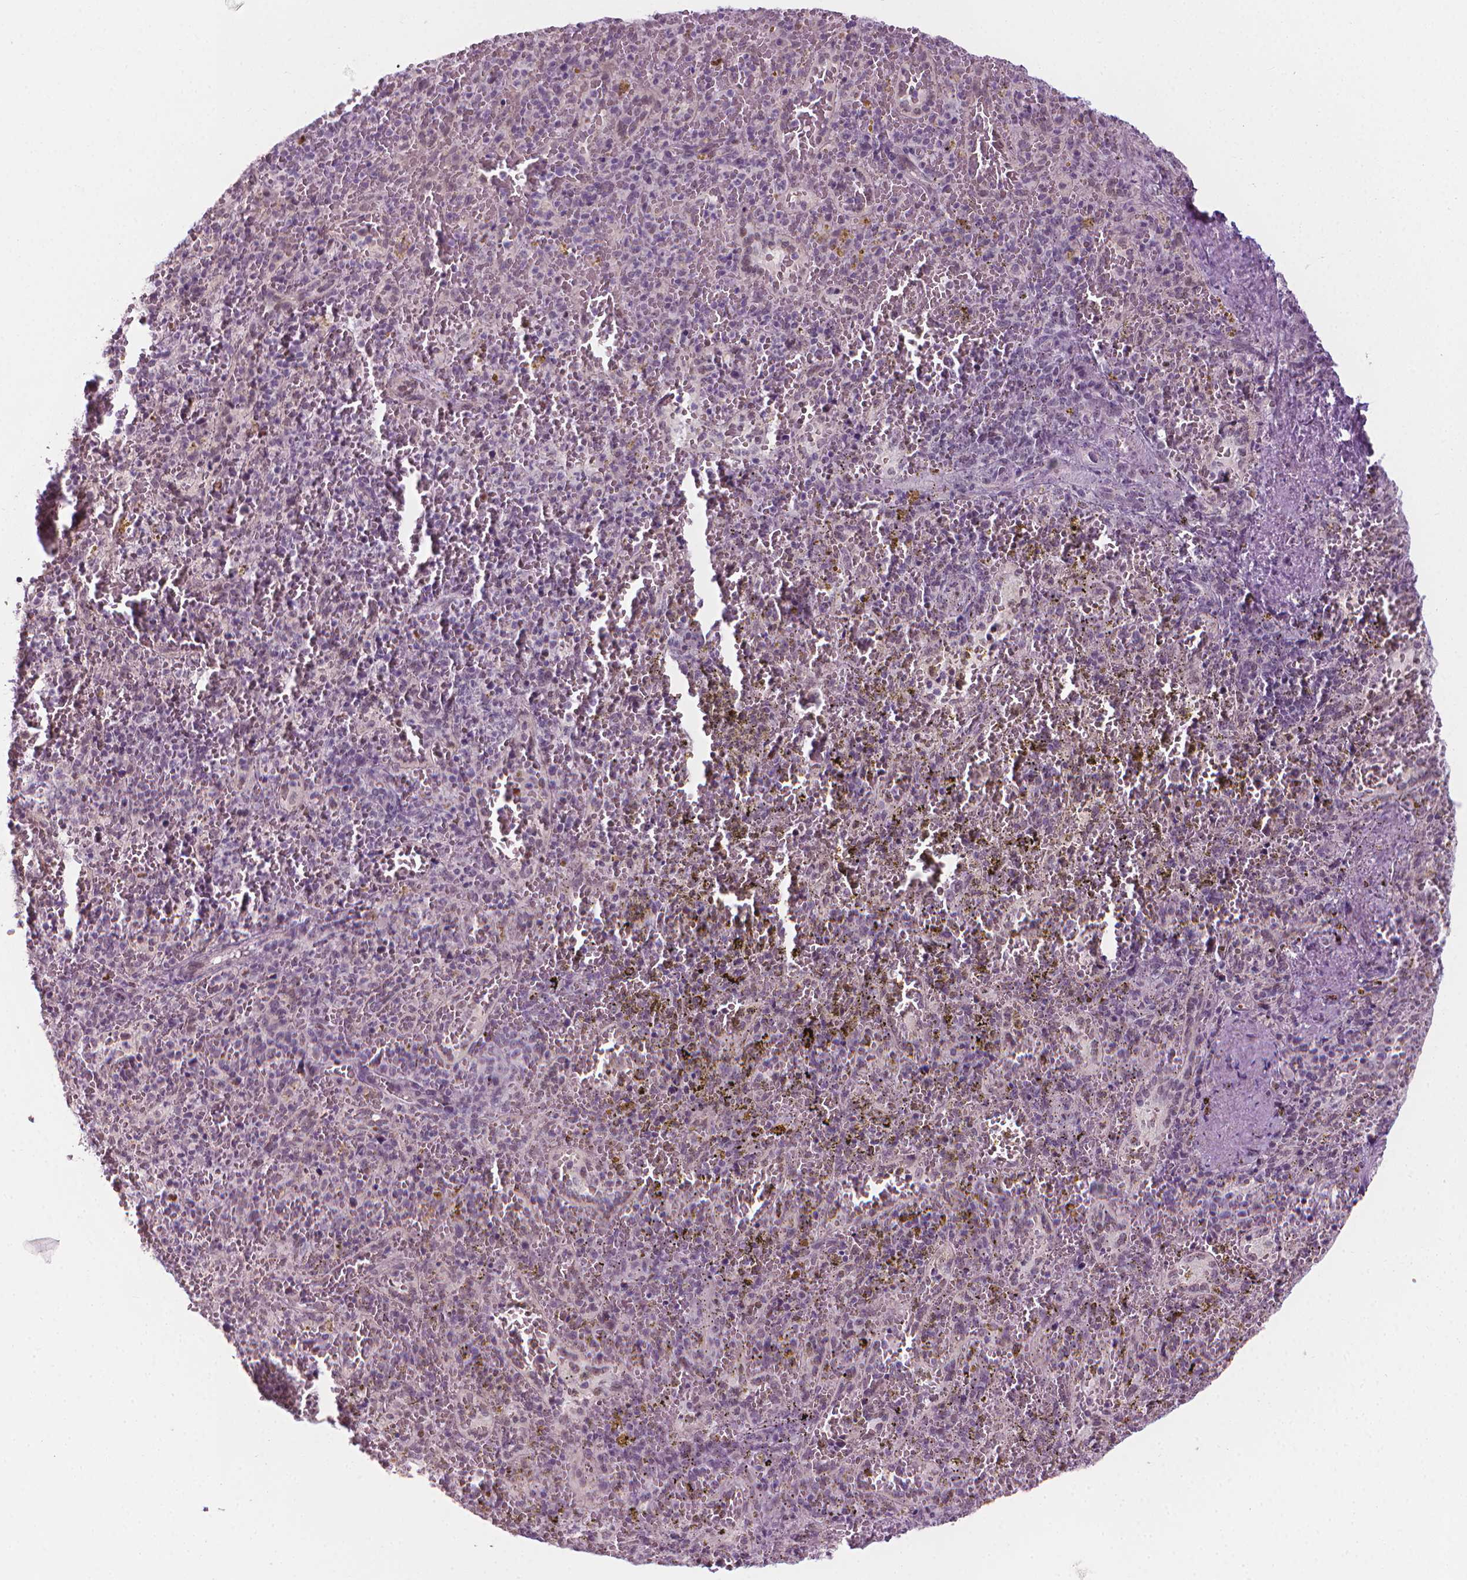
{"staining": {"intensity": "negative", "quantity": "none", "location": "none"}, "tissue": "spleen", "cell_type": "Cells in red pulp", "image_type": "normal", "snomed": [{"axis": "morphology", "description": "Normal tissue, NOS"}, {"axis": "topography", "description": "Spleen"}], "caption": "Immunohistochemistry histopathology image of unremarkable human spleen stained for a protein (brown), which shows no staining in cells in red pulp. (DAB immunohistochemistry with hematoxylin counter stain).", "gene": "CDKN1C", "patient": {"sex": "female", "age": 50}}